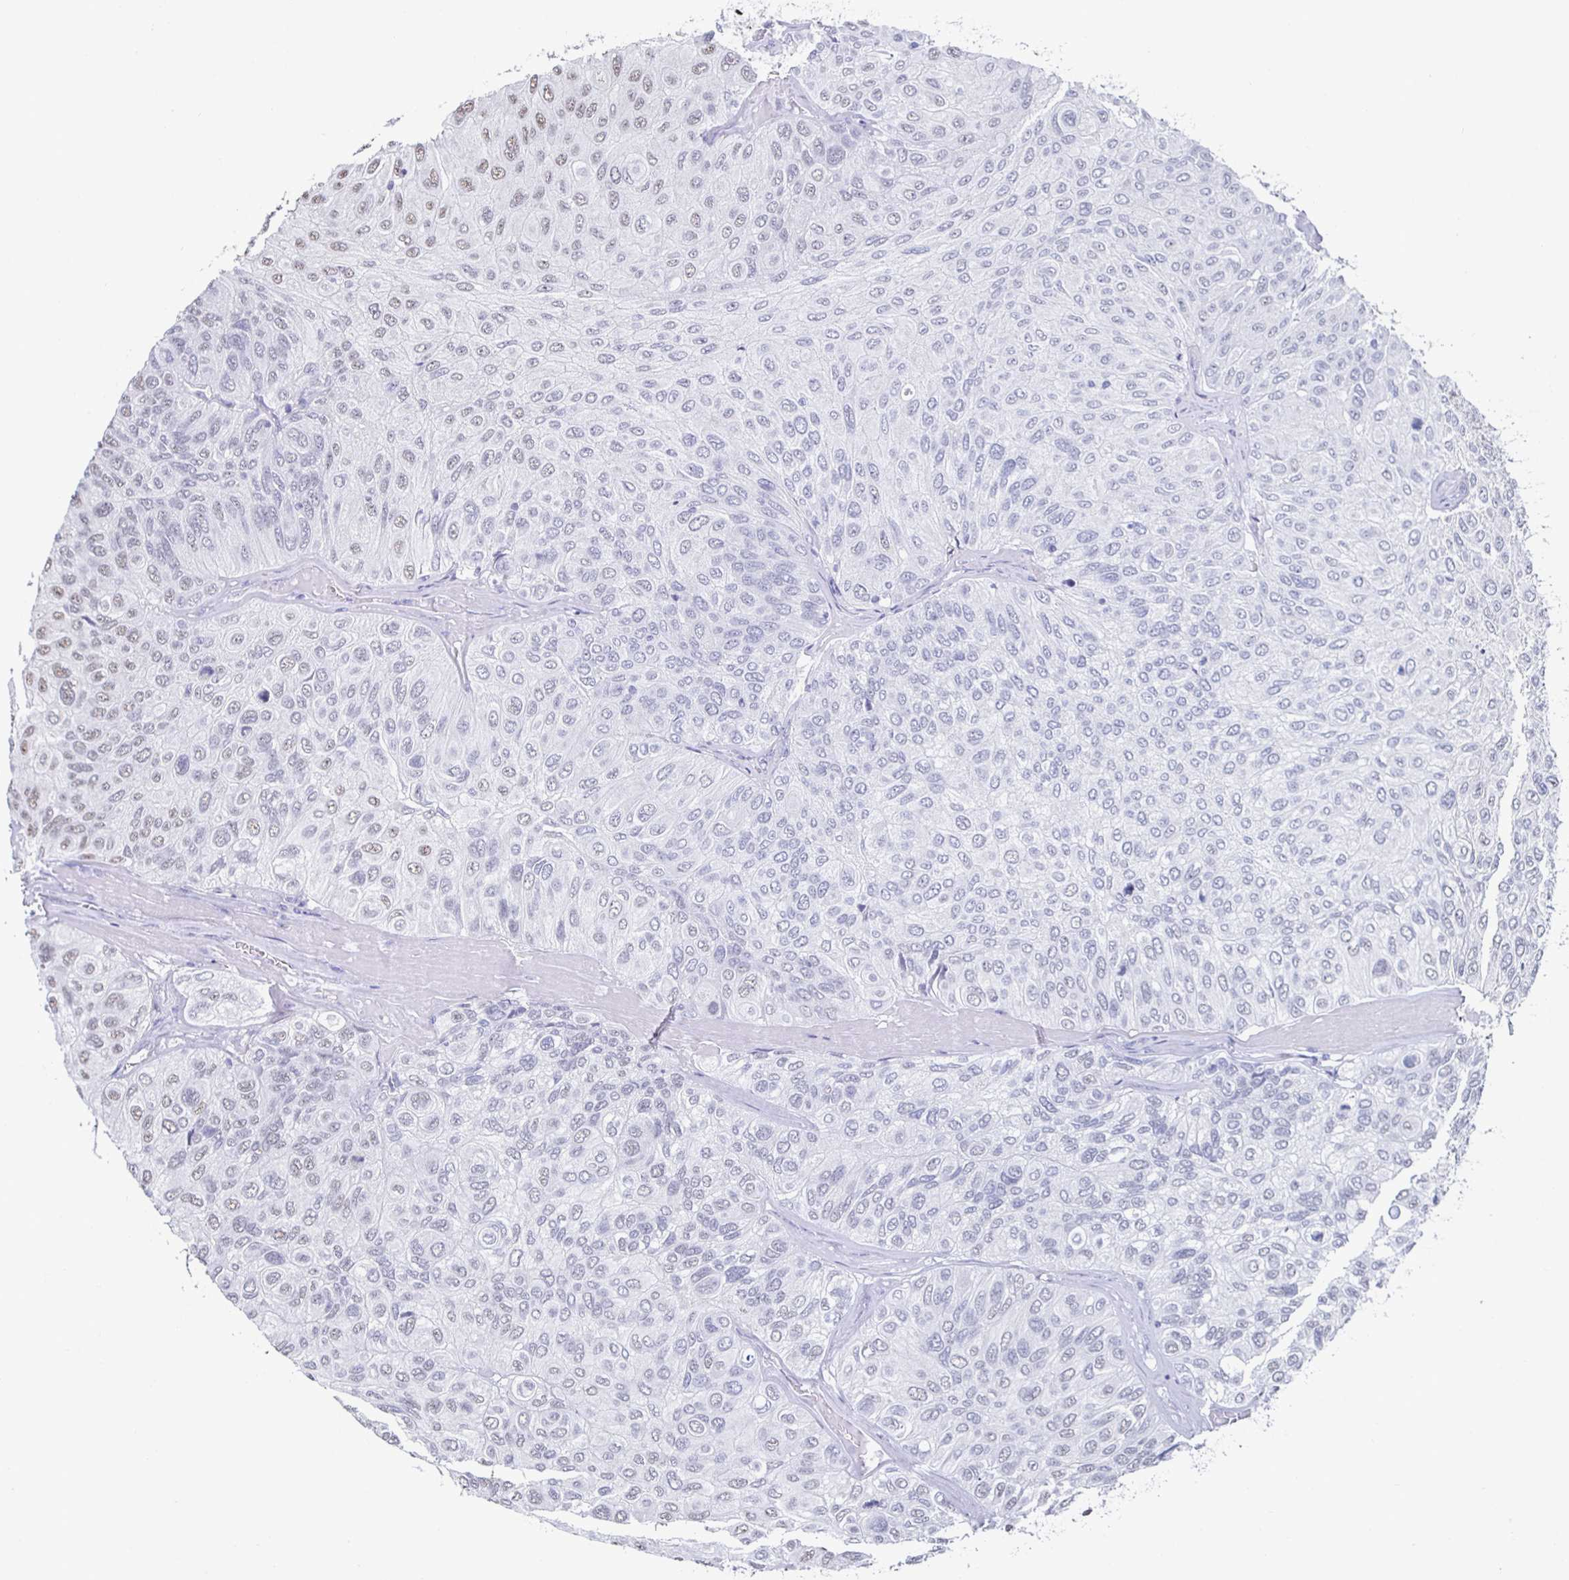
{"staining": {"intensity": "moderate", "quantity": "25%-75%", "location": "nuclear"}, "tissue": "urothelial cancer", "cell_type": "Tumor cells", "image_type": "cancer", "snomed": [{"axis": "morphology", "description": "Urothelial carcinoma, High grade"}, {"axis": "topography", "description": "Urinary bladder"}], "caption": "Urothelial cancer stained for a protein (brown) demonstrates moderate nuclear positive staining in approximately 25%-75% of tumor cells.", "gene": "DDX39B", "patient": {"sex": "male", "age": 66}}